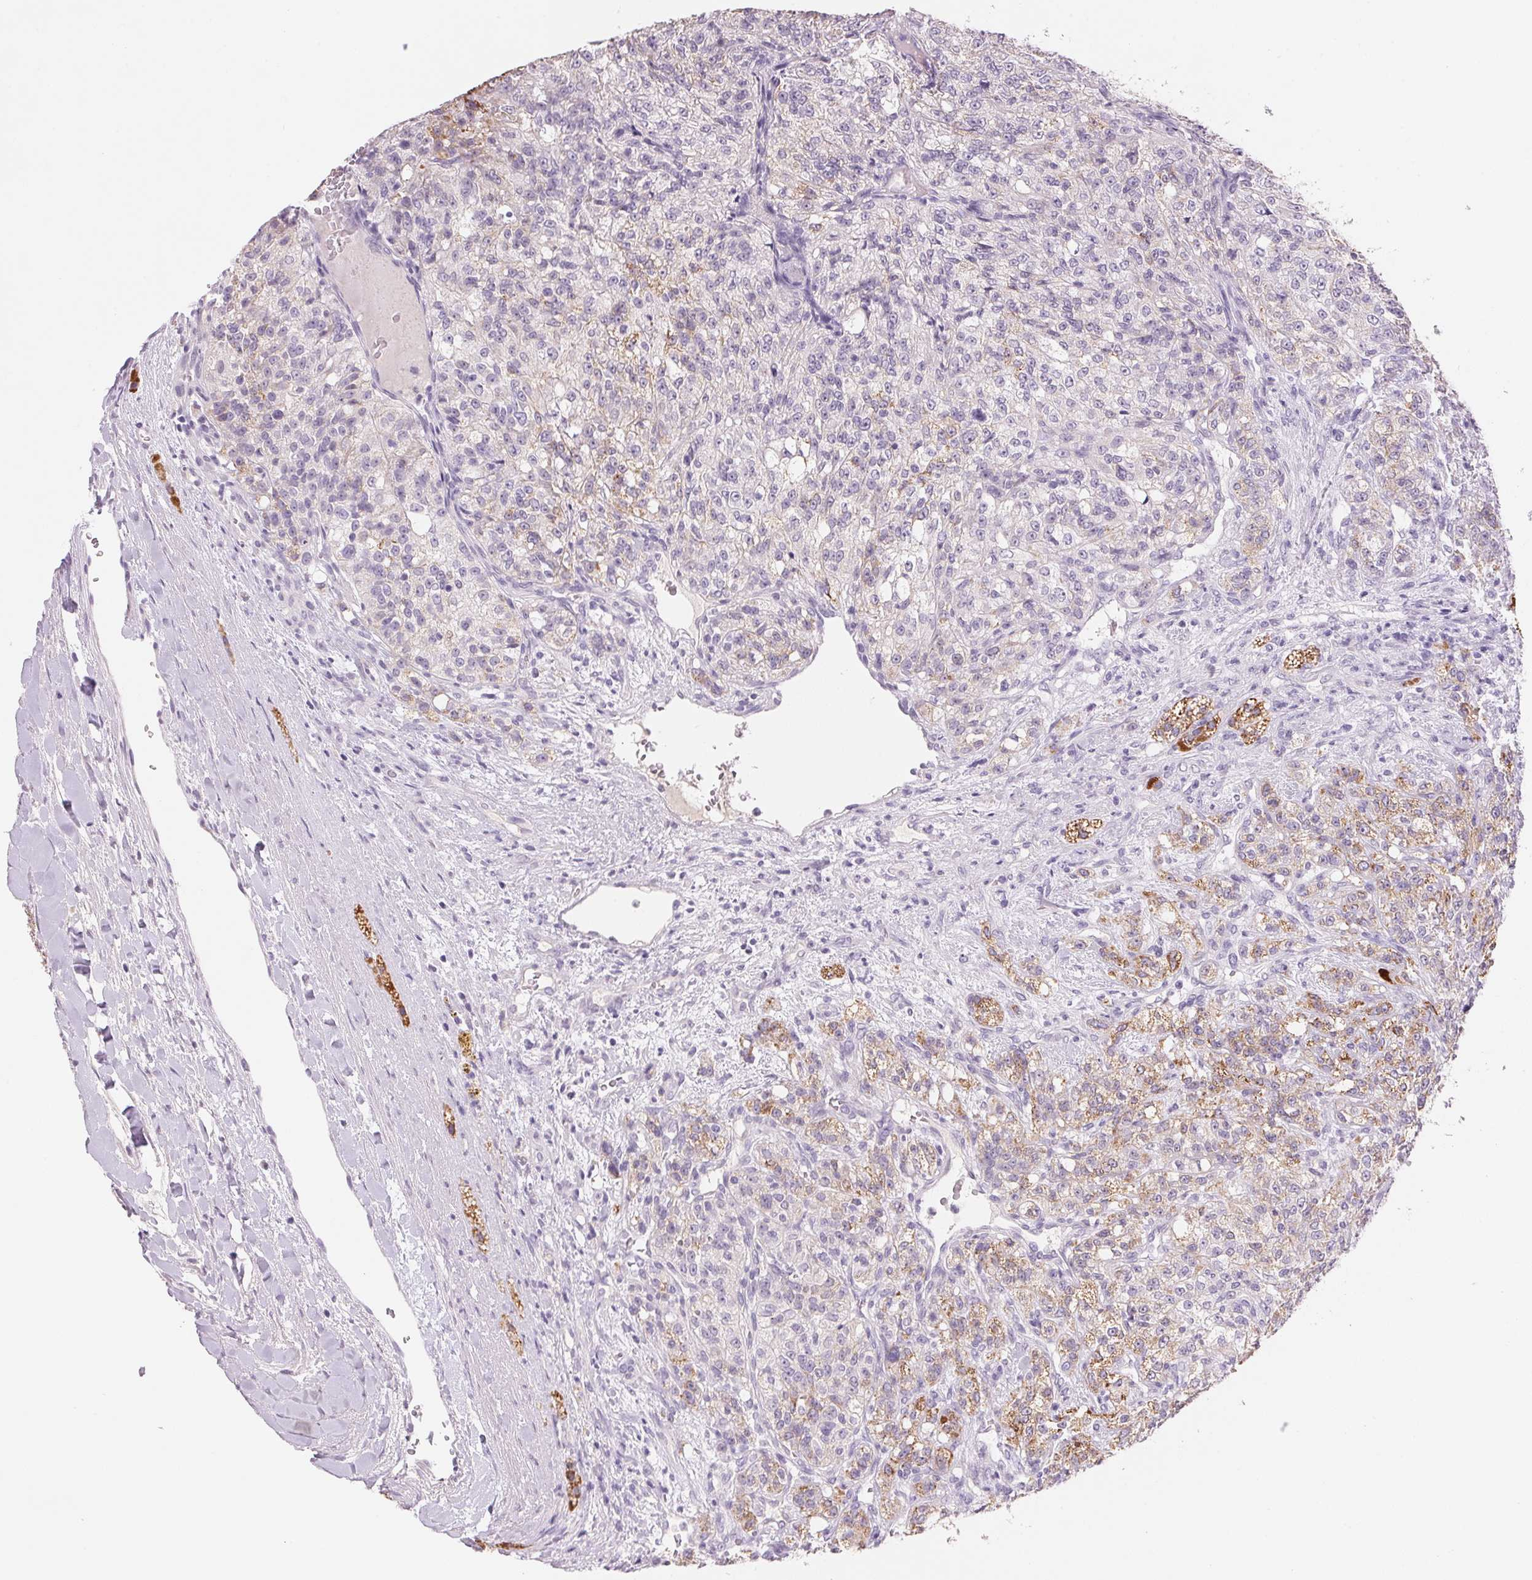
{"staining": {"intensity": "moderate", "quantity": "<25%", "location": "cytoplasmic/membranous"}, "tissue": "renal cancer", "cell_type": "Tumor cells", "image_type": "cancer", "snomed": [{"axis": "morphology", "description": "Adenocarcinoma, NOS"}, {"axis": "topography", "description": "Kidney"}], "caption": "Brown immunohistochemical staining in human adenocarcinoma (renal) shows moderate cytoplasmic/membranous staining in about <25% of tumor cells. The protein is stained brown, and the nuclei are stained in blue (DAB IHC with brightfield microscopy, high magnification).", "gene": "CYP11B1", "patient": {"sex": "female", "age": 63}}